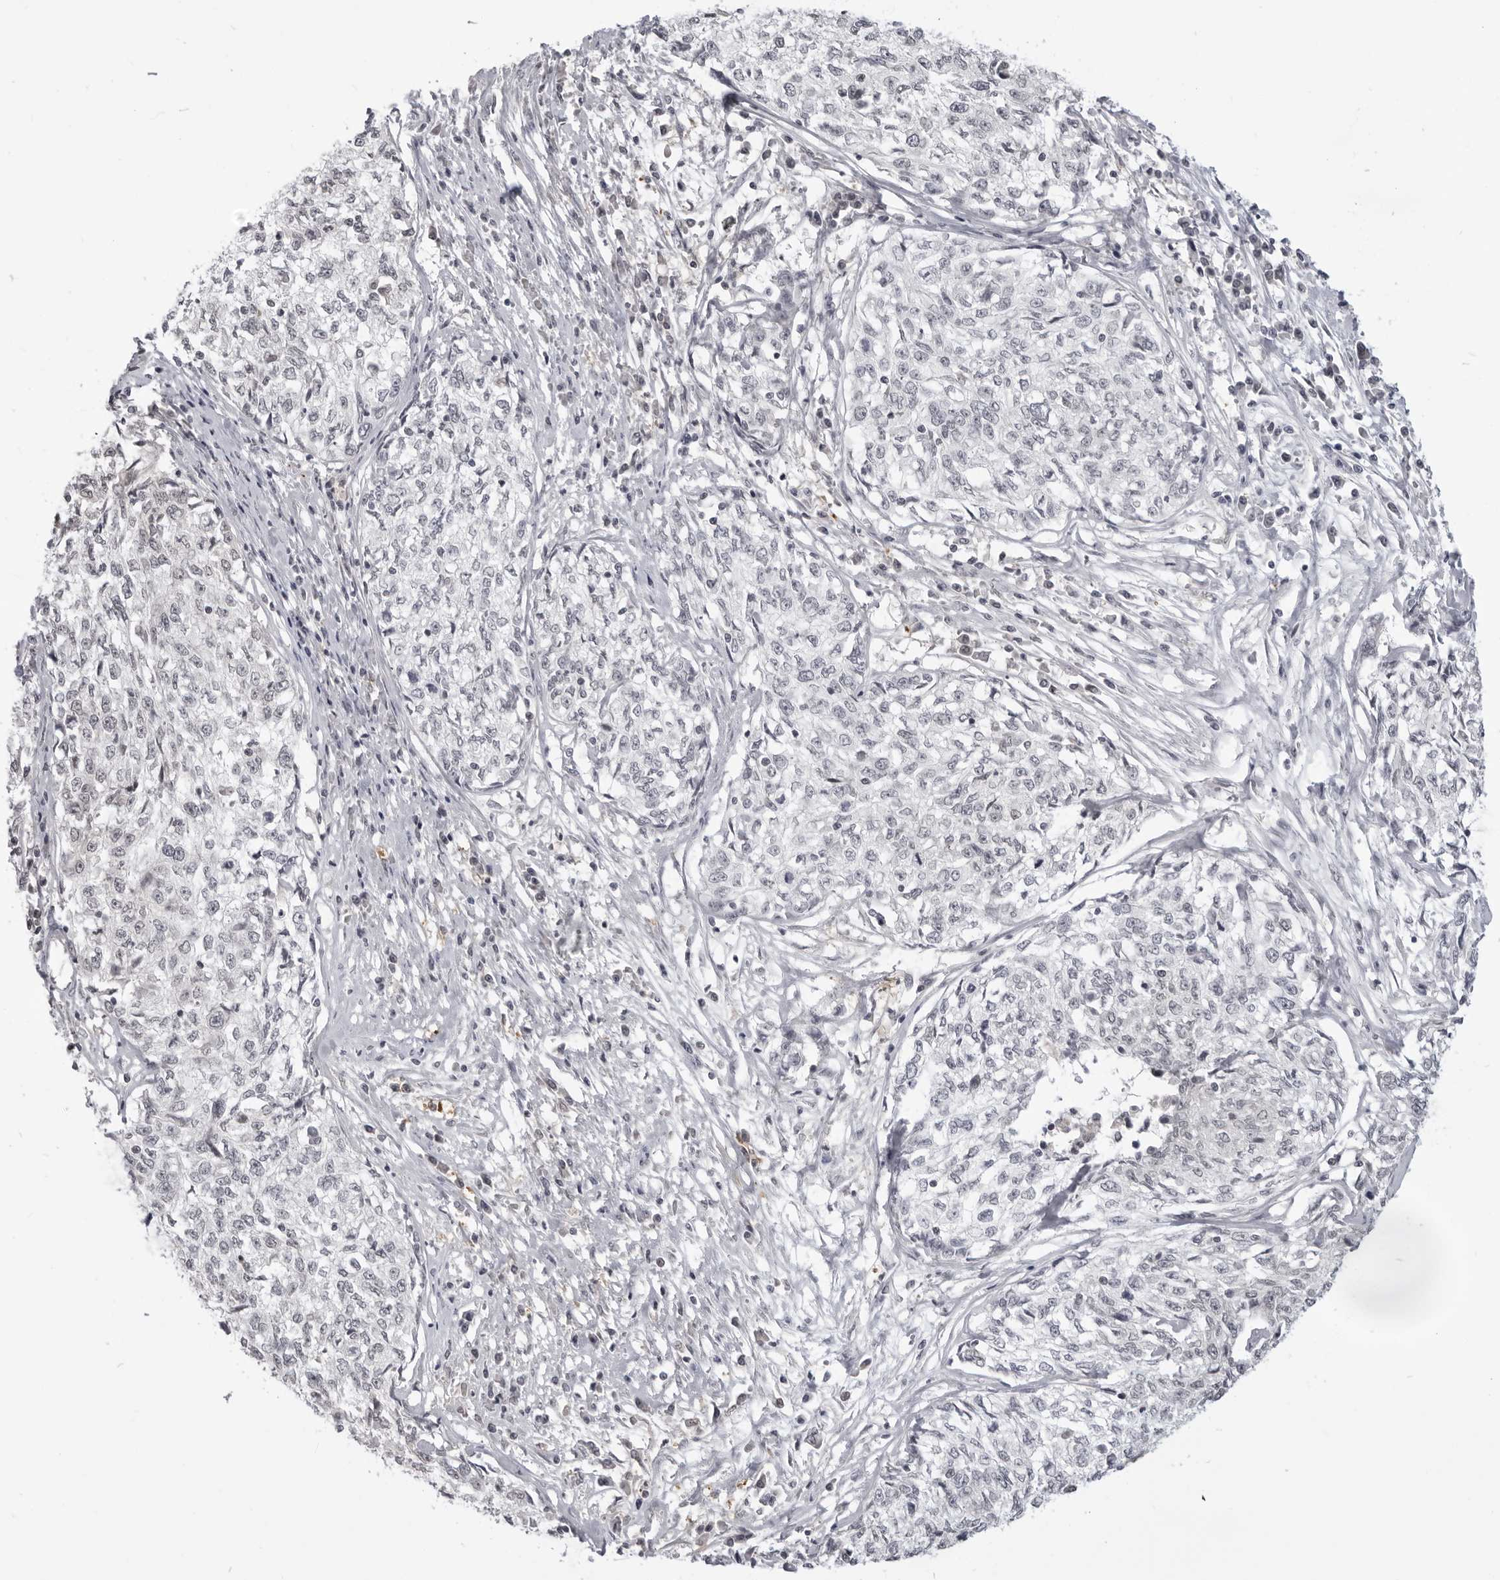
{"staining": {"intensity": "weak", "quantity": "<25%", "location": "nuclear"}, "tissue": "cervical cancer", "cell_type": "Tumor cells", "image_type": "cancer", "snomed": [{"axis": "morphology", "description": "Squamous cell carcinoma, NOS"}, {"axis": "topography", "description": "Cervix"}], "caption": "An immunohistochemistry (IHC) image of cervical squamous cell carcinoma is shown. There is no staining in tumor cells of cervical squamous cell carcinoma. (Brightfield microscopy of DAB (3,3'-diaminobenzidine) immunohistochemistry (IHC) at high magnification).", "gene": "SRGAP2", "patient": {"sex": "female", "age": 57}}